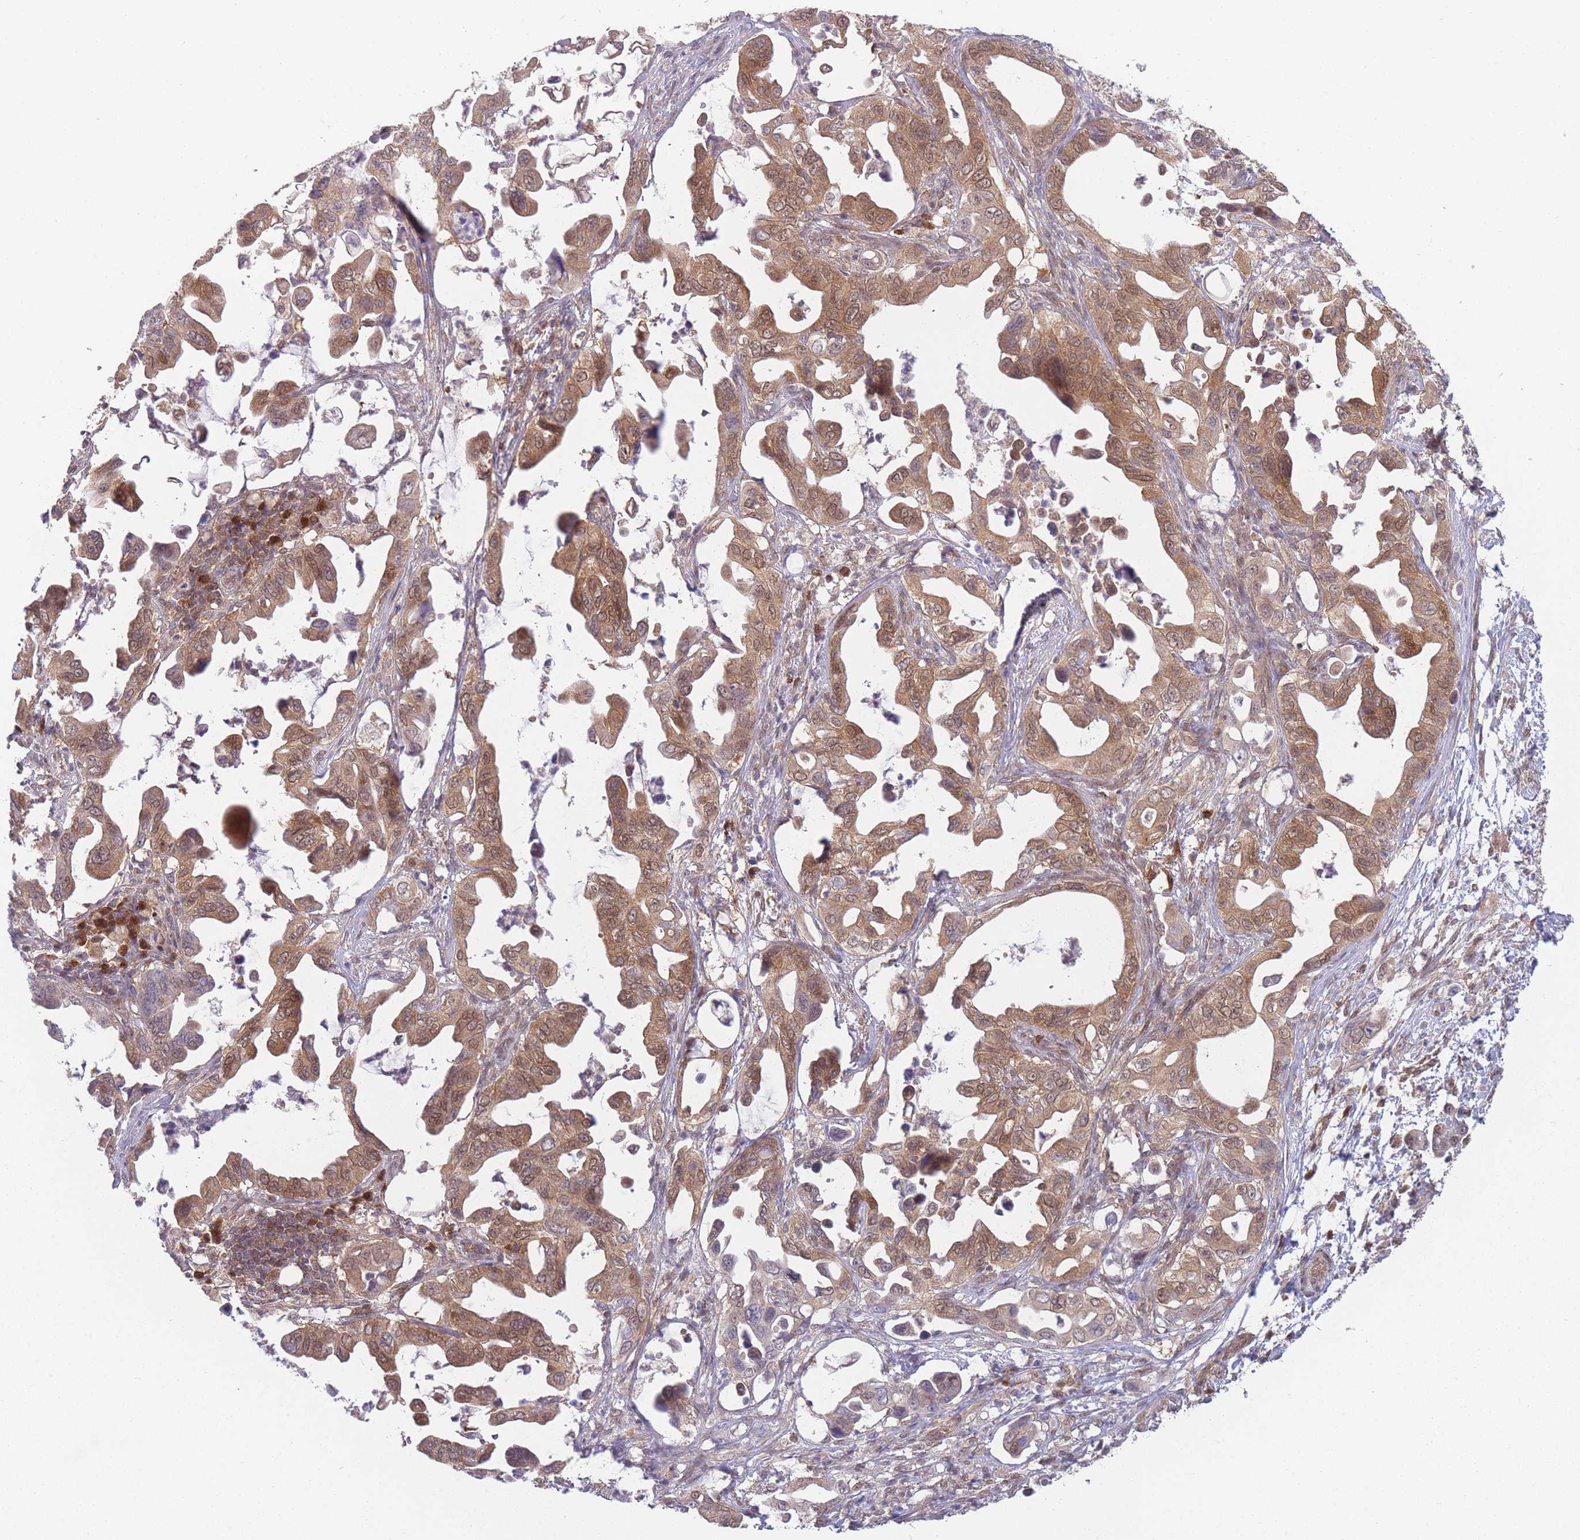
{"staining": {"intensity": "moderate", "quantity": ">75%", "location": "cytoplasmic/membranous,nuclear"}, "tissue": "pancreatic cancer", "cell_type": "Tumor cells", "image_type": "cancer", "snomed": [{"axis": "morphology", "description": "Adenocarcinoma, NOS"}, {"axis": "topography", "description": "Pancreas"}], "caption": "IHC staining of pancreatic cancer (adenocarcinoma), which demonstrates medium levels of moderate cytoplasmic/membranous and nuclear positivity in approximately >75% of tumor cells indicating moderate cytoplasmic/membranous and nuclear protein staining. The staining was performed using DAB (brown) for protein detection and nuclei were counterstained in hematoxylin (blue).", "gene": "MRI1", "patient": {"sex": "male", "age": 61}}